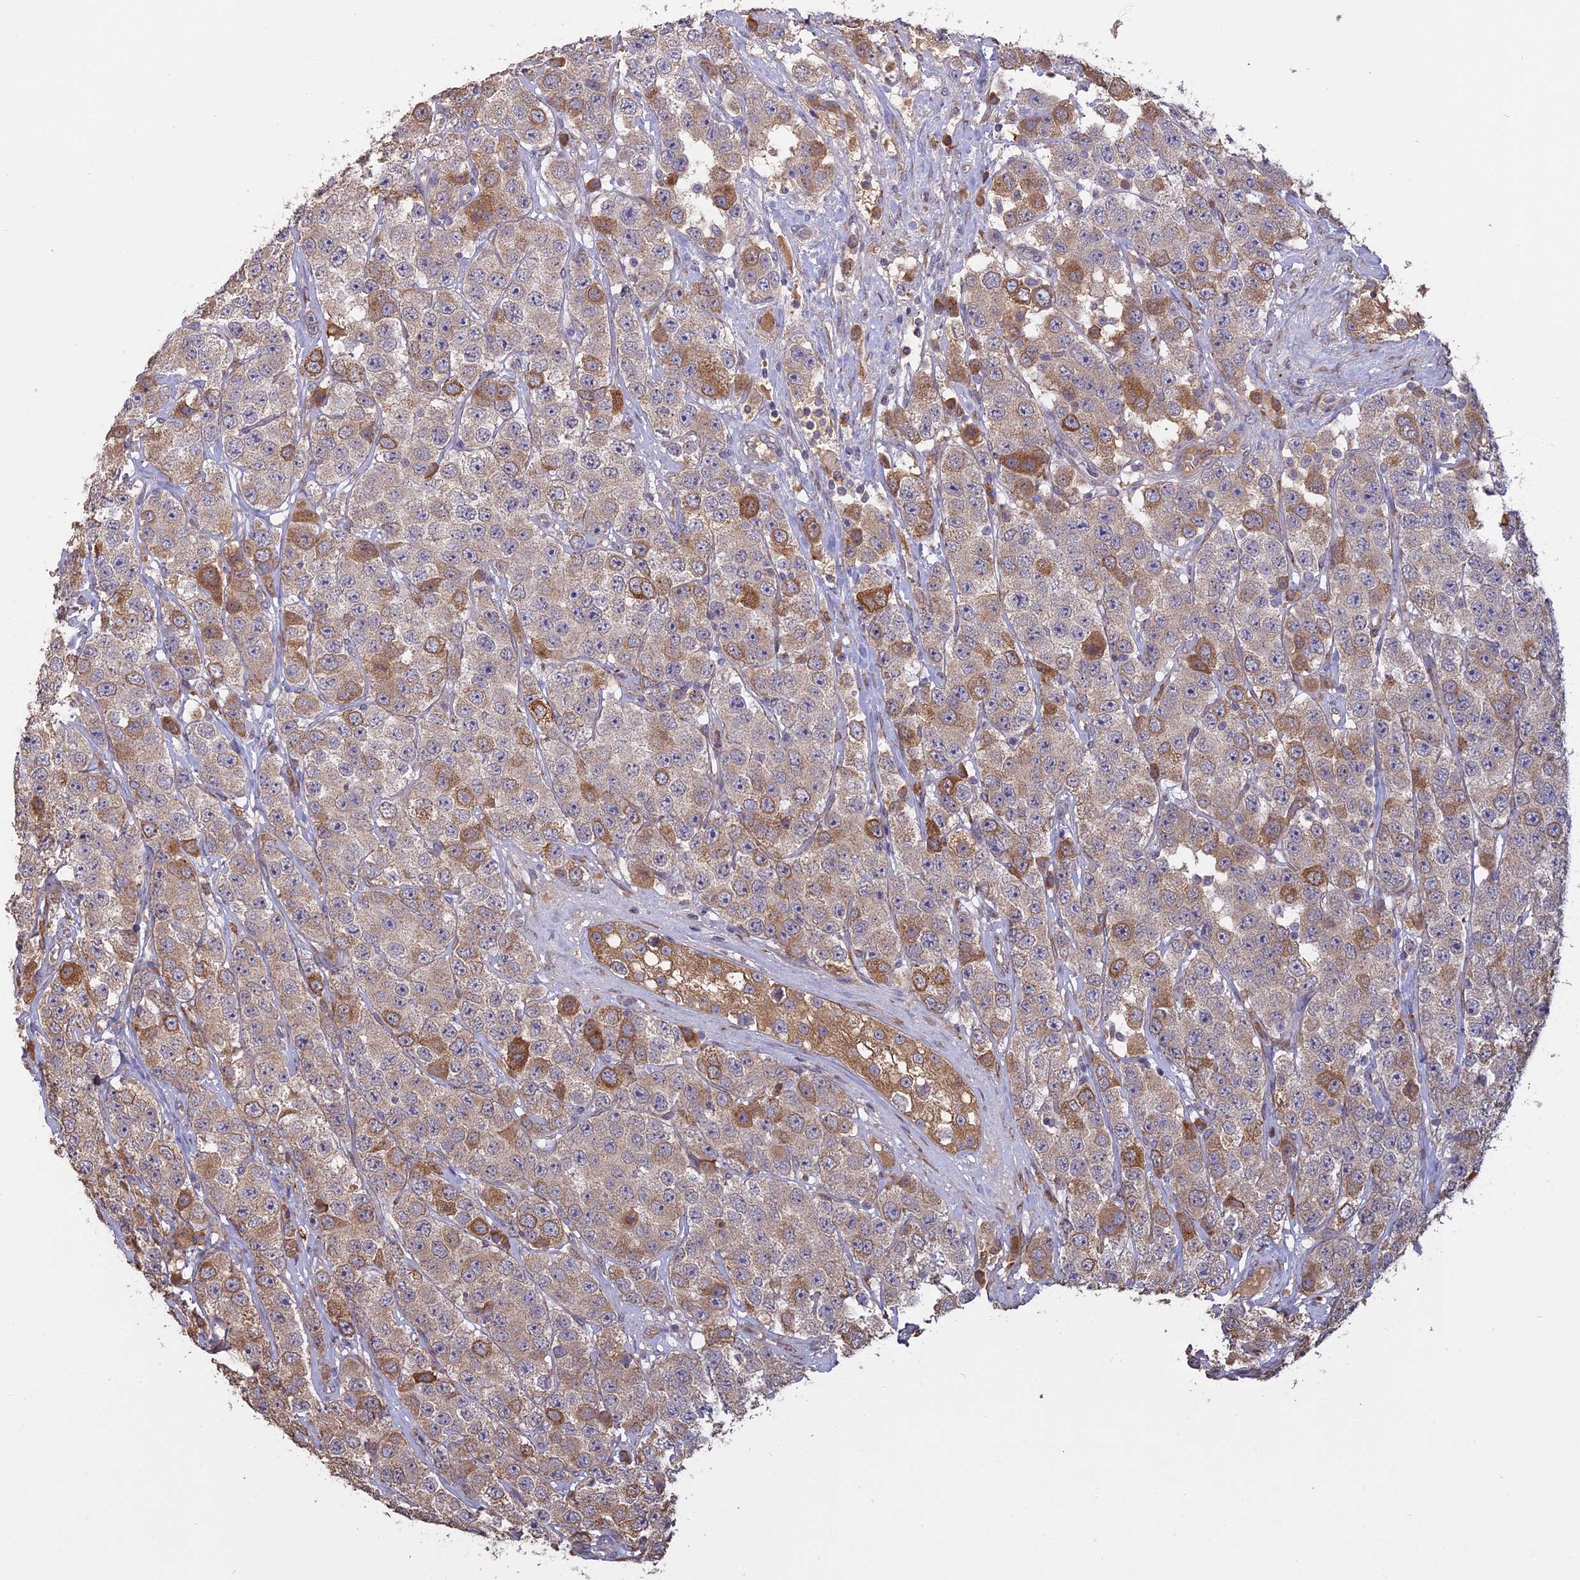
{"staining": {"intensity": "moderate", "quantity": "25%-75%", "location": "cytoplasmic/membranous"}, "tissue": "testis cancer", "cell_type": "Tumor cells", "image_type": "cancer", "snomed": [{"axis": "morphology", "description": "Seminoma, NOS"}, {"axis": "topography", "description": "Testis"}], "caption": "Approximately 25%-75% of tumor cells in testis seminoma reveal moderate cytoplasmic/membranous protein expression as visualized by brown immunohistochemical staining.", "gene": "PPIC", "patient": {"sex": "male", "age": 28}}